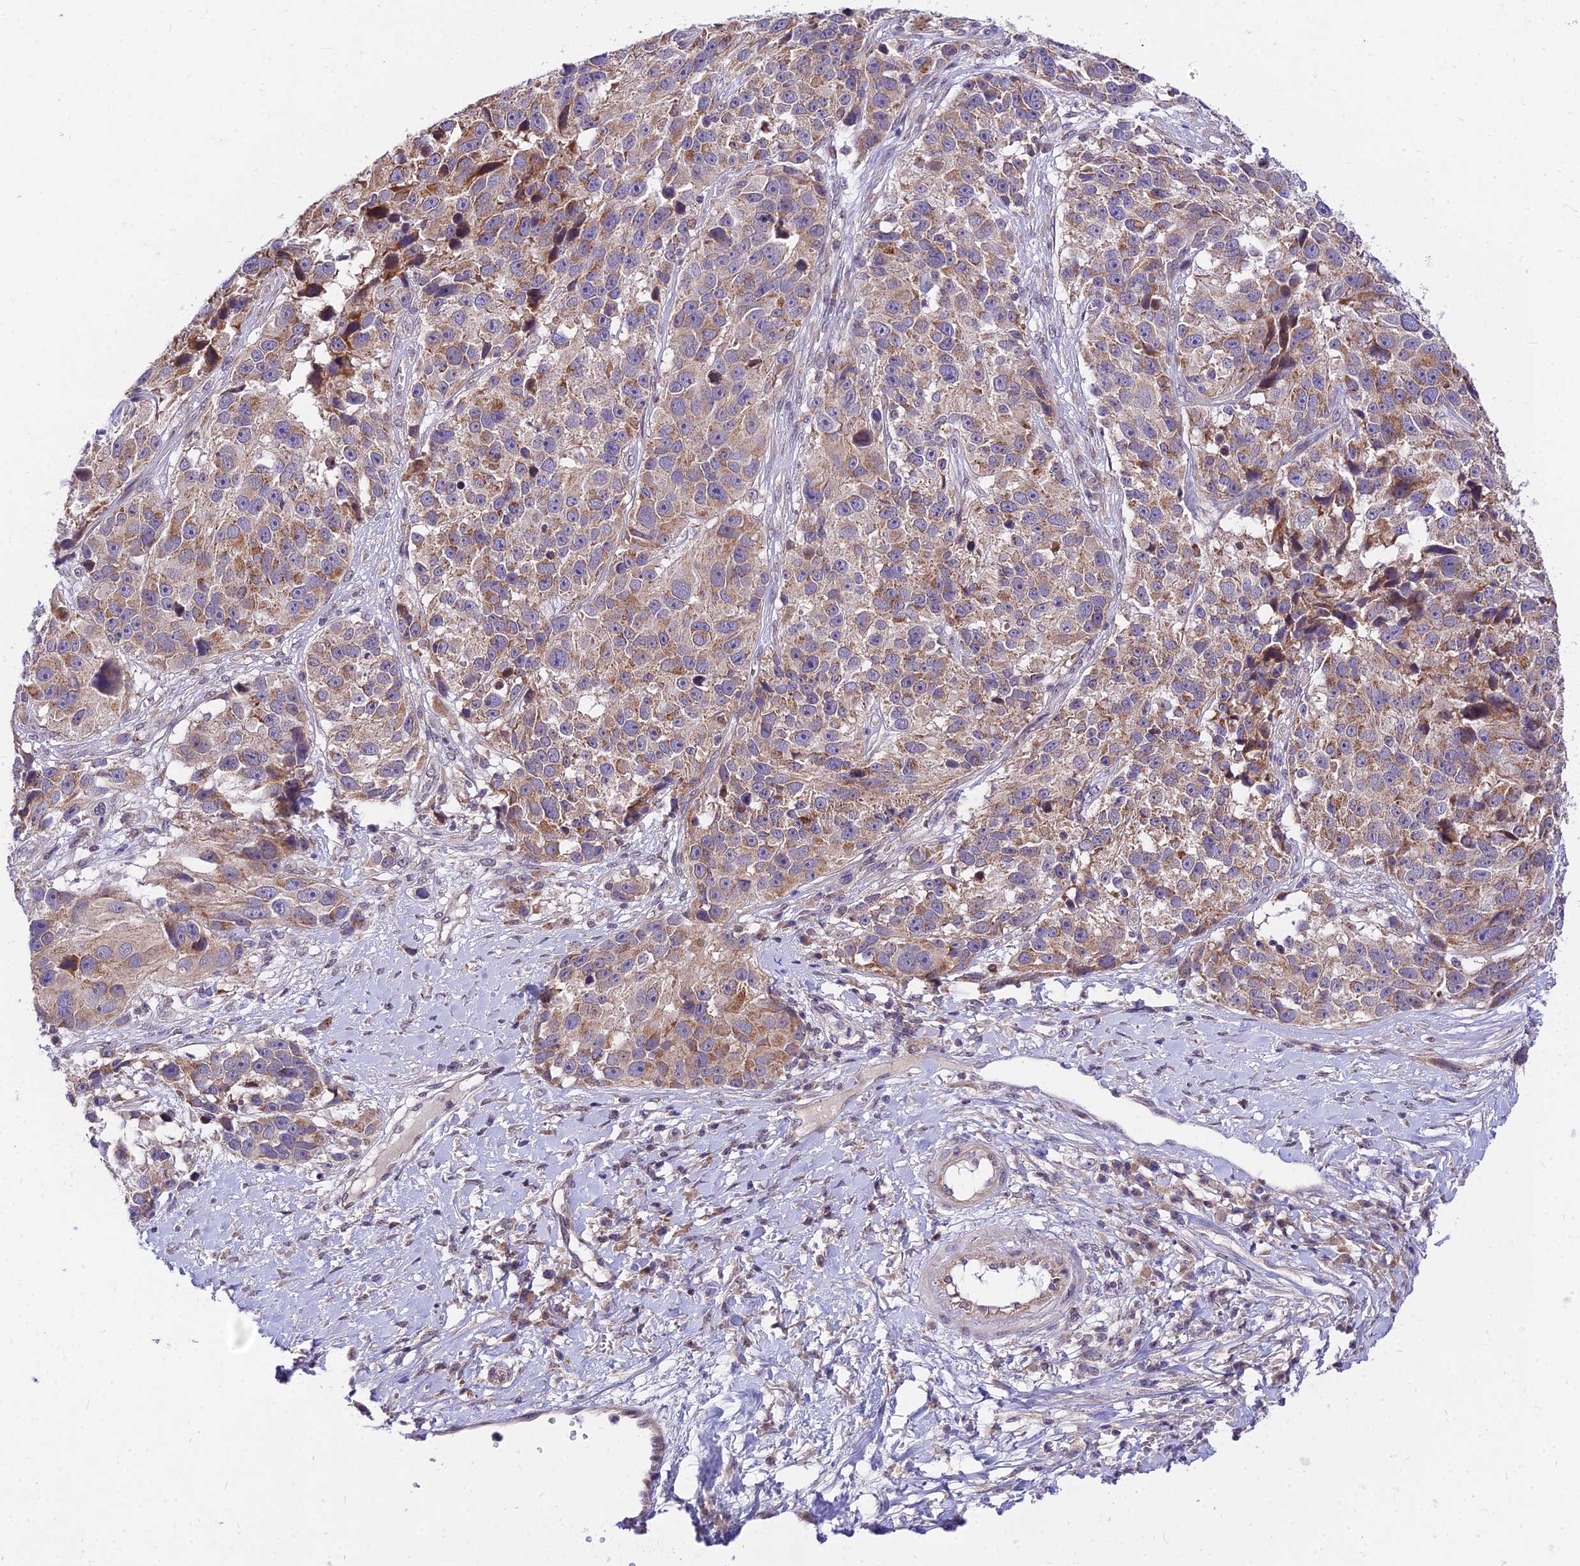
{"staining": {"intensity": "moderate", "quantity": ">75%", "location": "cytoplasmic/membranous"}, "tissue": "melanoma", "cell_type": "Tumor cells", "image_type": "cancer", "snomed": [{"axis": "morphology", "description": "Malignant melanoma, NOS"}, {"axis": "topography", "description": "Skin"}], "caption": "An immunohistochemistry histopathology image of neoplastic tissue is shown. Protein staining in brown shows moderate cytoplasmic/membranous positivity in malignant melanoma within tumor cells.", "gene": "C6orf132", "patient": {"sex": "male", "age": 84}}